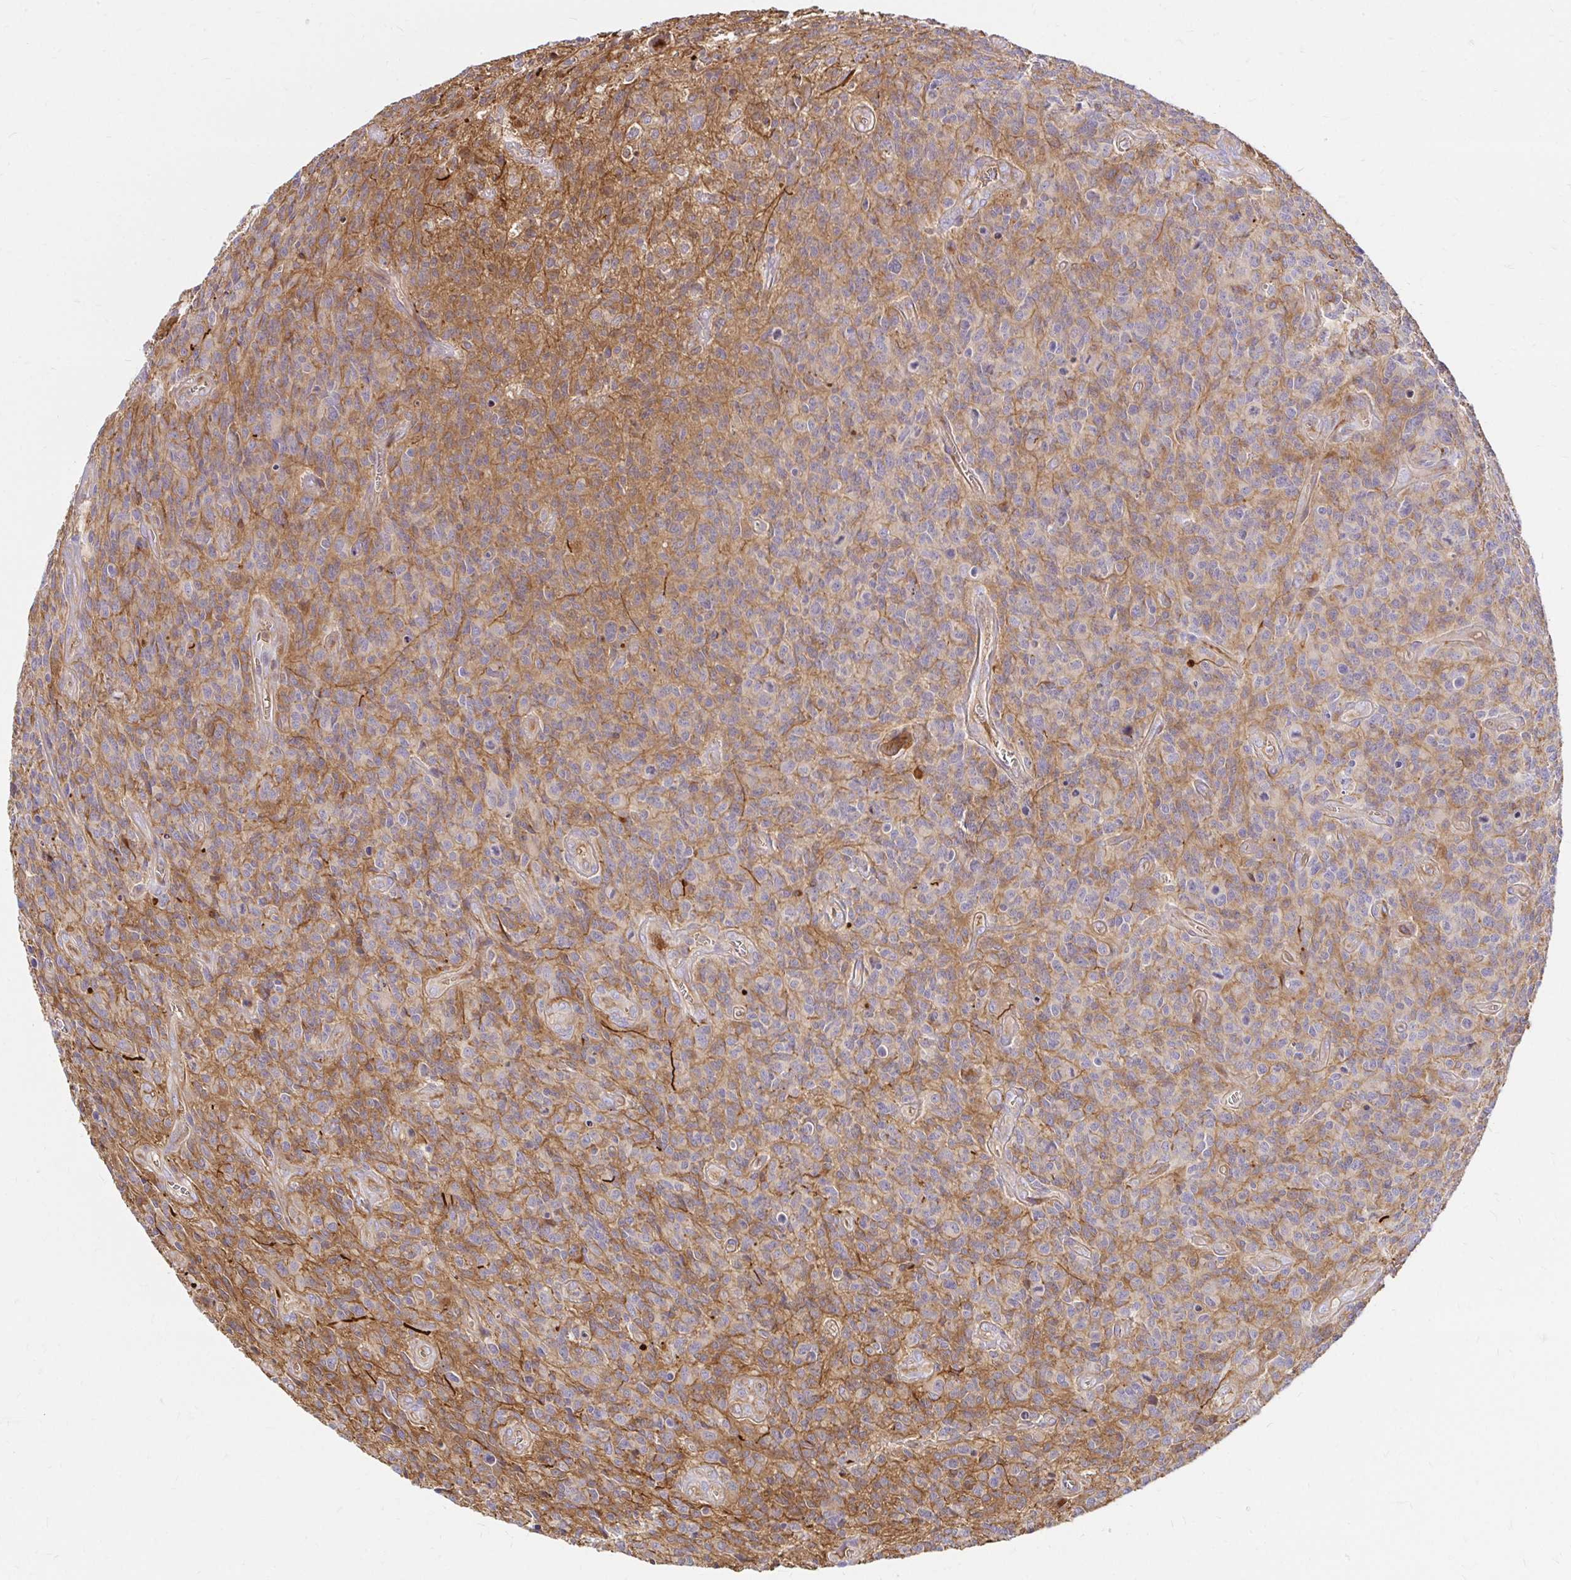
{"staining": {"intensity": "moderate", "quantity": "25%-75%", "location": "cytoplasmic/membranous"}, "tissue": "glioma", "cell_type": "Tumor cells", "image_type": "cancer", "snomed": [{"axis": "morphology", "description": "Glioma, malignant, High grade"}, {"axis": "topography", "description": "Brain"}], "caption": "High-power microscopy captured an immunohistochemistry image of glioma, revealing moderate cytoplasmic/membranous positivity in about 25%-75% of tumor cells. The staining was performed using DAB (3,3'-diaminobenzidine) to visualize the protein expression in brown, while the nuclei were stained in blue with hematoxylin (Magnification: 20x).", "gene": "ITGA2", "patient": {"sex": "male", "age": 76}}